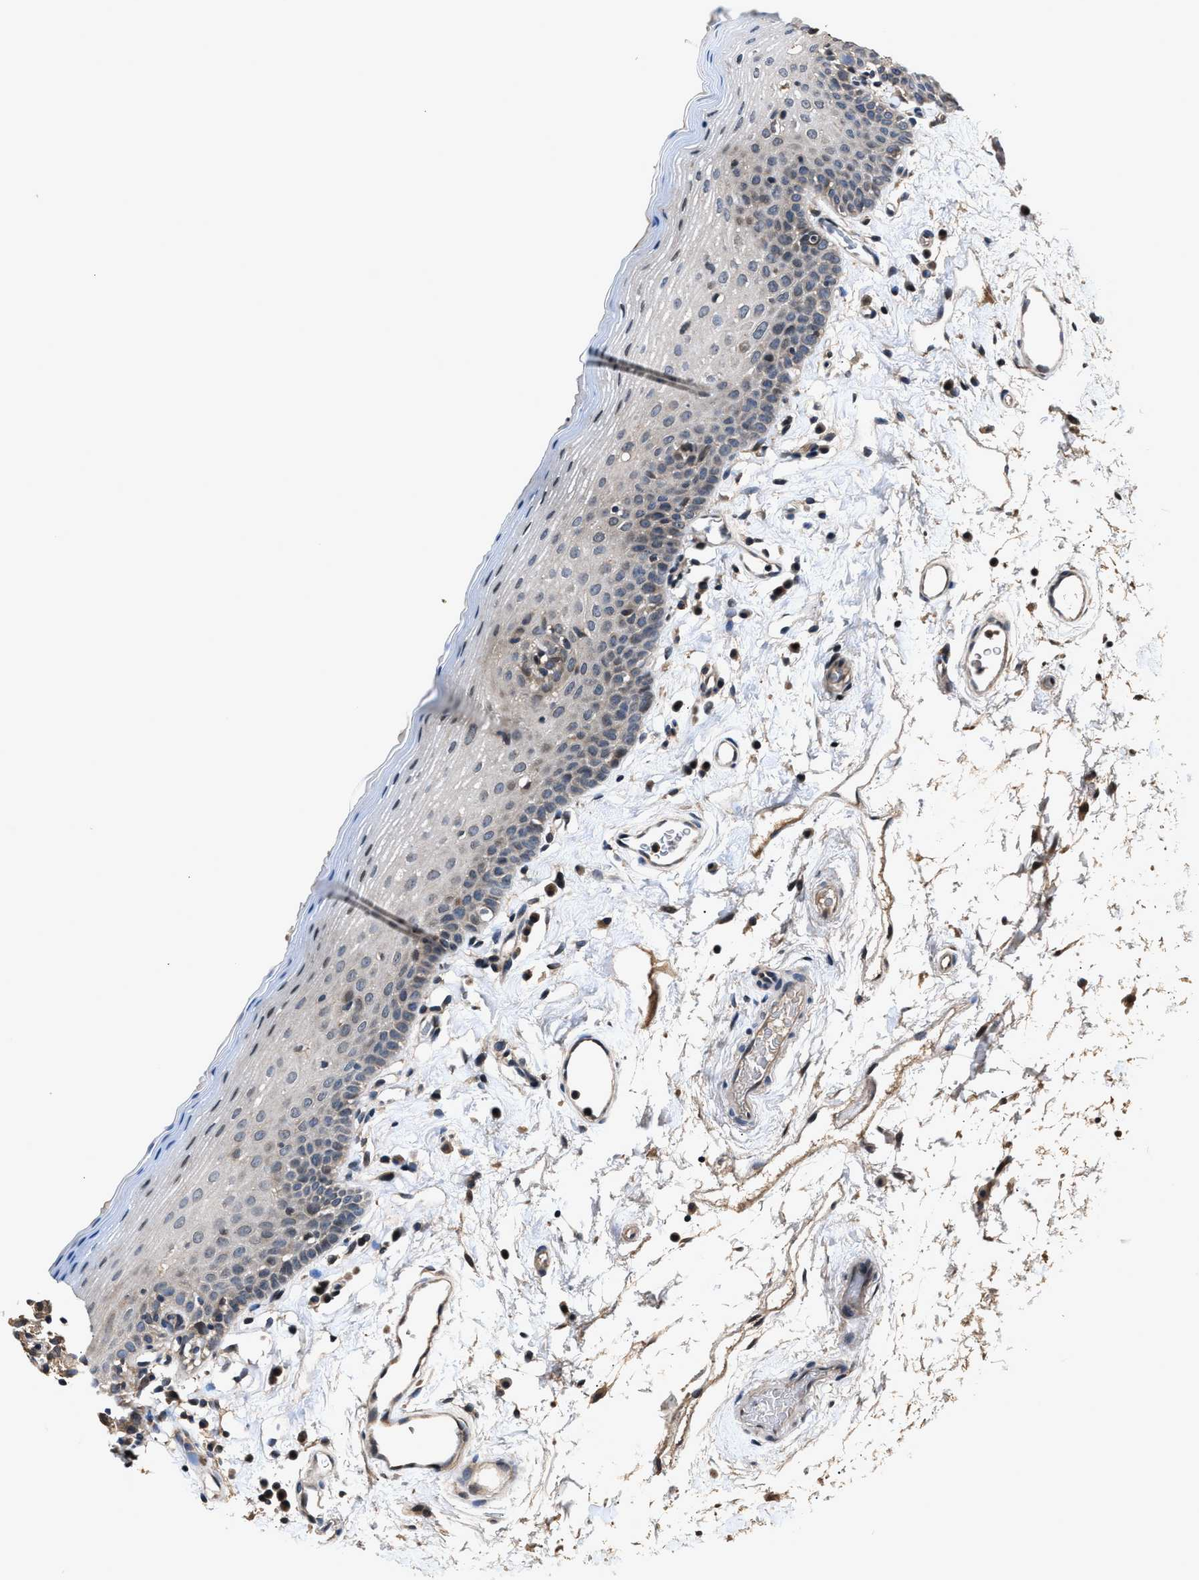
{"staining": {"intensity": "weak", "quantity": "25%-75%", "location": "cytoplasmic/membranous,nuclear"}, "tissue": "oral mucosa", "cell_type": "Squamous epithelial cells", "image_type": "normal", "snomed": [{"axis": "morphology", "description": "Normal tissue, NOS"}, {"axis": "topography", "description": "Oral tissue"}], "caption": "An immunohistochemistry micrograph of benign tissue is shown. Protein staining in brown labels weak cytoplasmic/membranous,nuclear positivity in oral mucosa within squamous epithelial cells.", "gene": "TNRC18", "patient": {"sex": "male", "age": 66}}